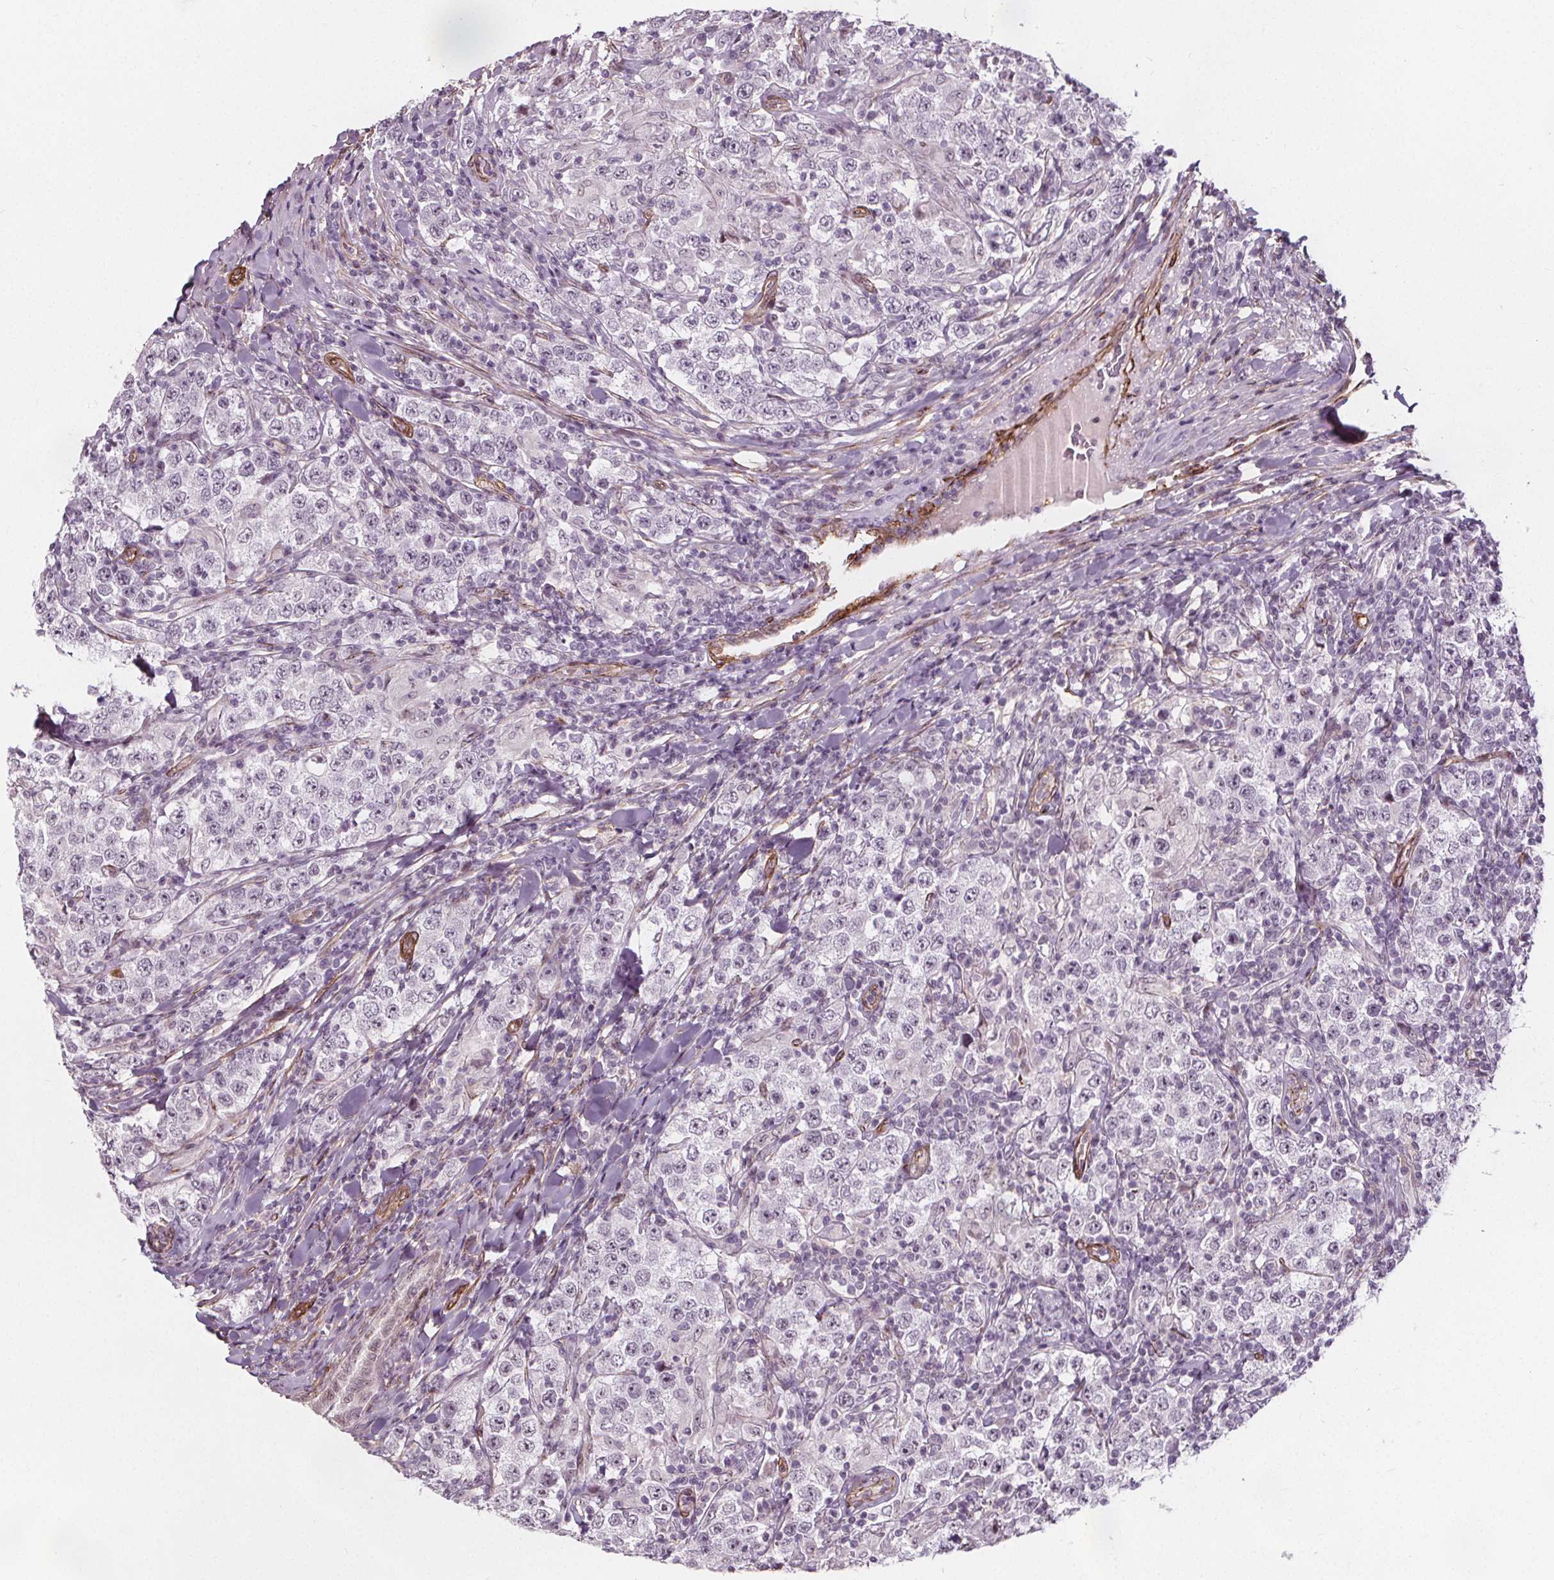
{"staining": {"intensity": "weak", "quantity": "<25%", "location": "nuclear"}, "tissue": "testis cancer", "cell_type": "Tumor cells", "image_type": "cancer", "snomed": [{"axis": "morphology", "description": "Seminoma, NOS"}, {"axis": "morphology", "description": "Carcinoma, Embryonal, NOS"}, {"axis": "topography", "description": "Testis"}], "caption": "This is an immunohistochemistry (IHC) histopathology image of human testis cancer. There is no positivity in tumor cells.", "gene": "HAS1", "patient": {"sex": "male", "age": 41}}